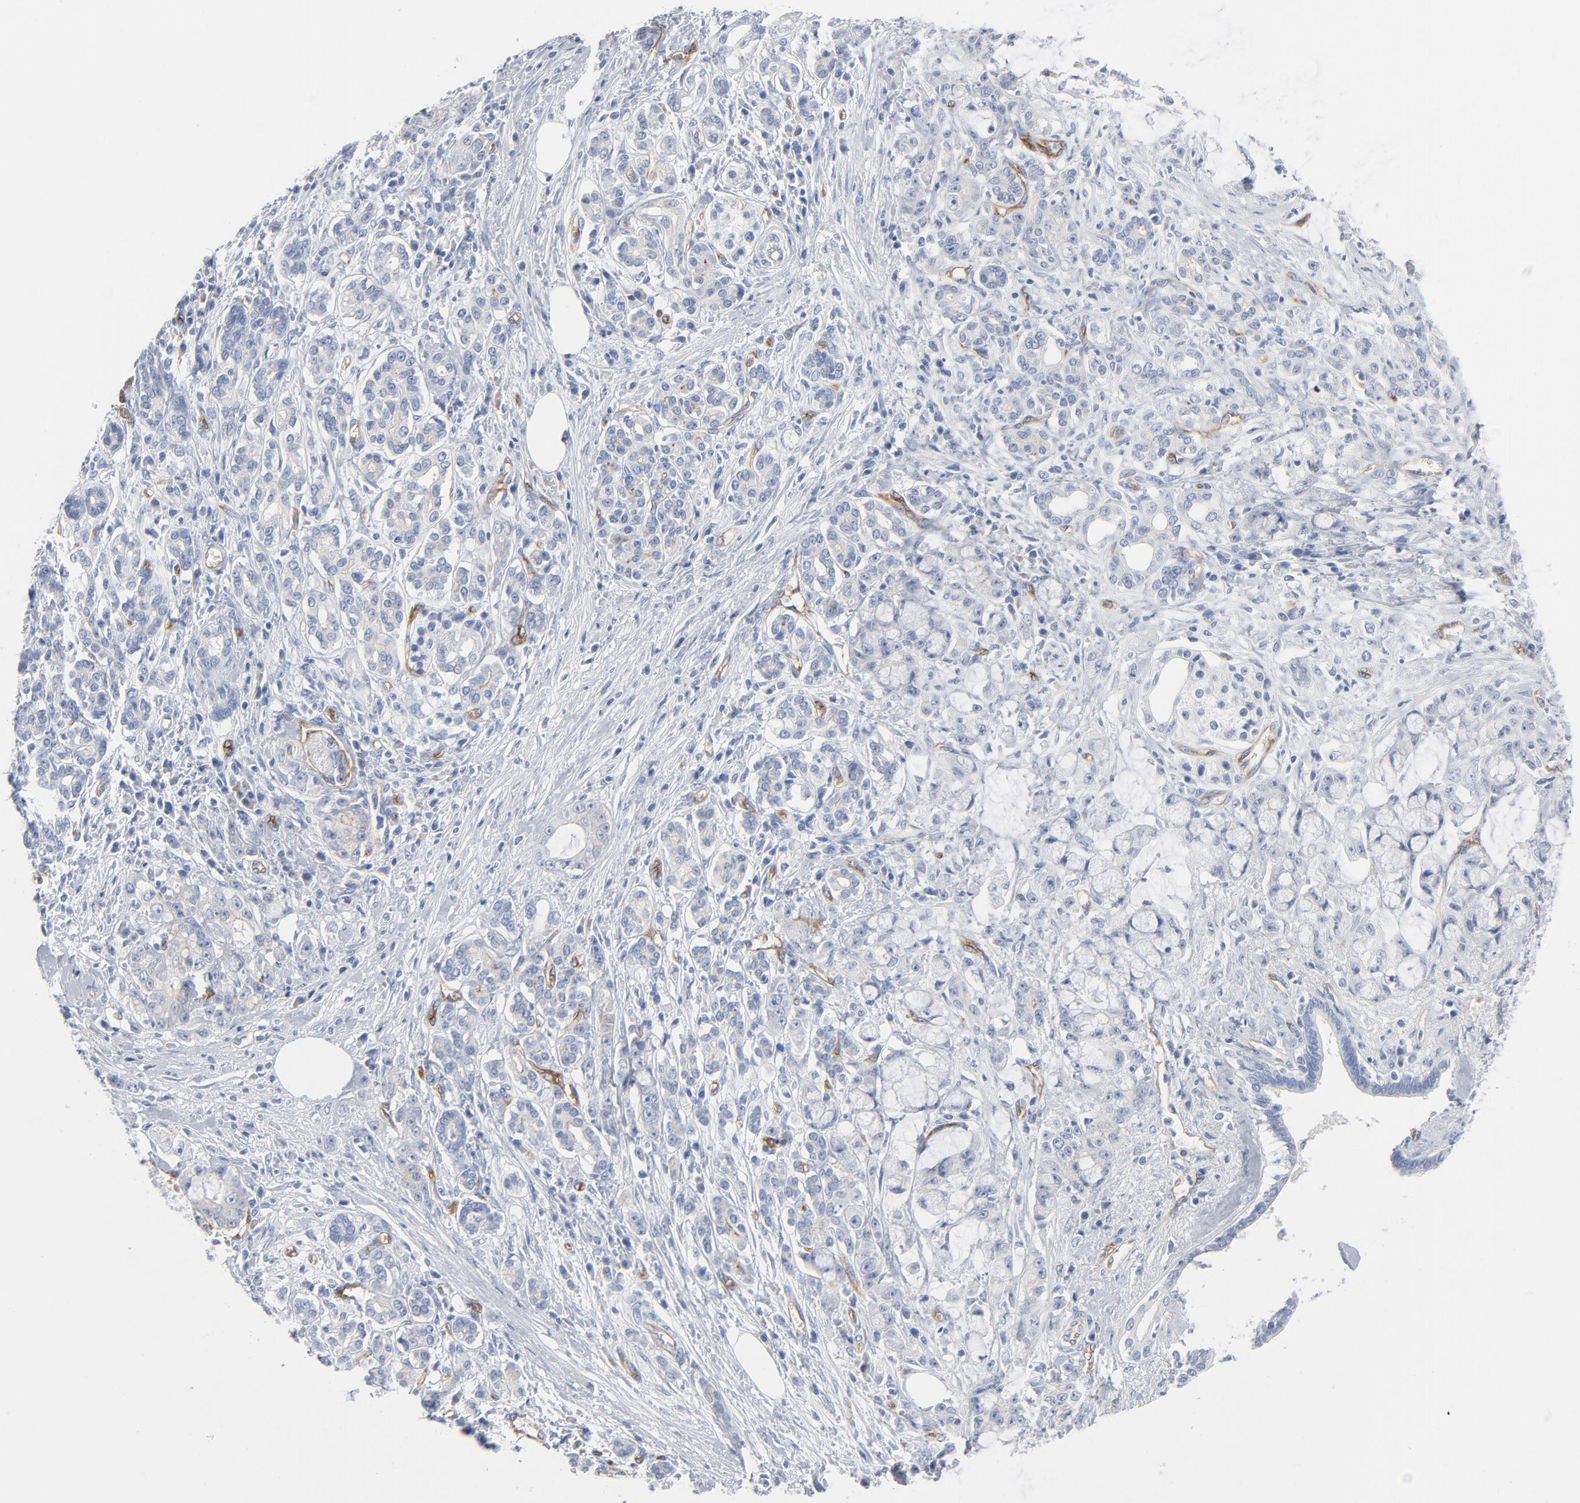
{"staining": {"intensity": "weak", "quantity": "<25%", "location": "cytoplasmic/membranous"}, "tissue": "pancreatic cancer", "cell_type": "Tumor cells", "image_type": "cancer", "snomed": [{"axis": "morphology", "description": "Adenocarcinoma, NOS"}, {"axis": "topography", "description": "Pancreas"}], "caption": "High magnification brightfield microscopy of pancreatic cancer (adenocarcinoma) stained with DAB (3,3'-diaminobenzidine) (brown) and counterstained with hematoxylin (blue): tumor cells show no significant expression.", "gene": "SHANK3", "patient": {"sex": "female", "age": 73}}